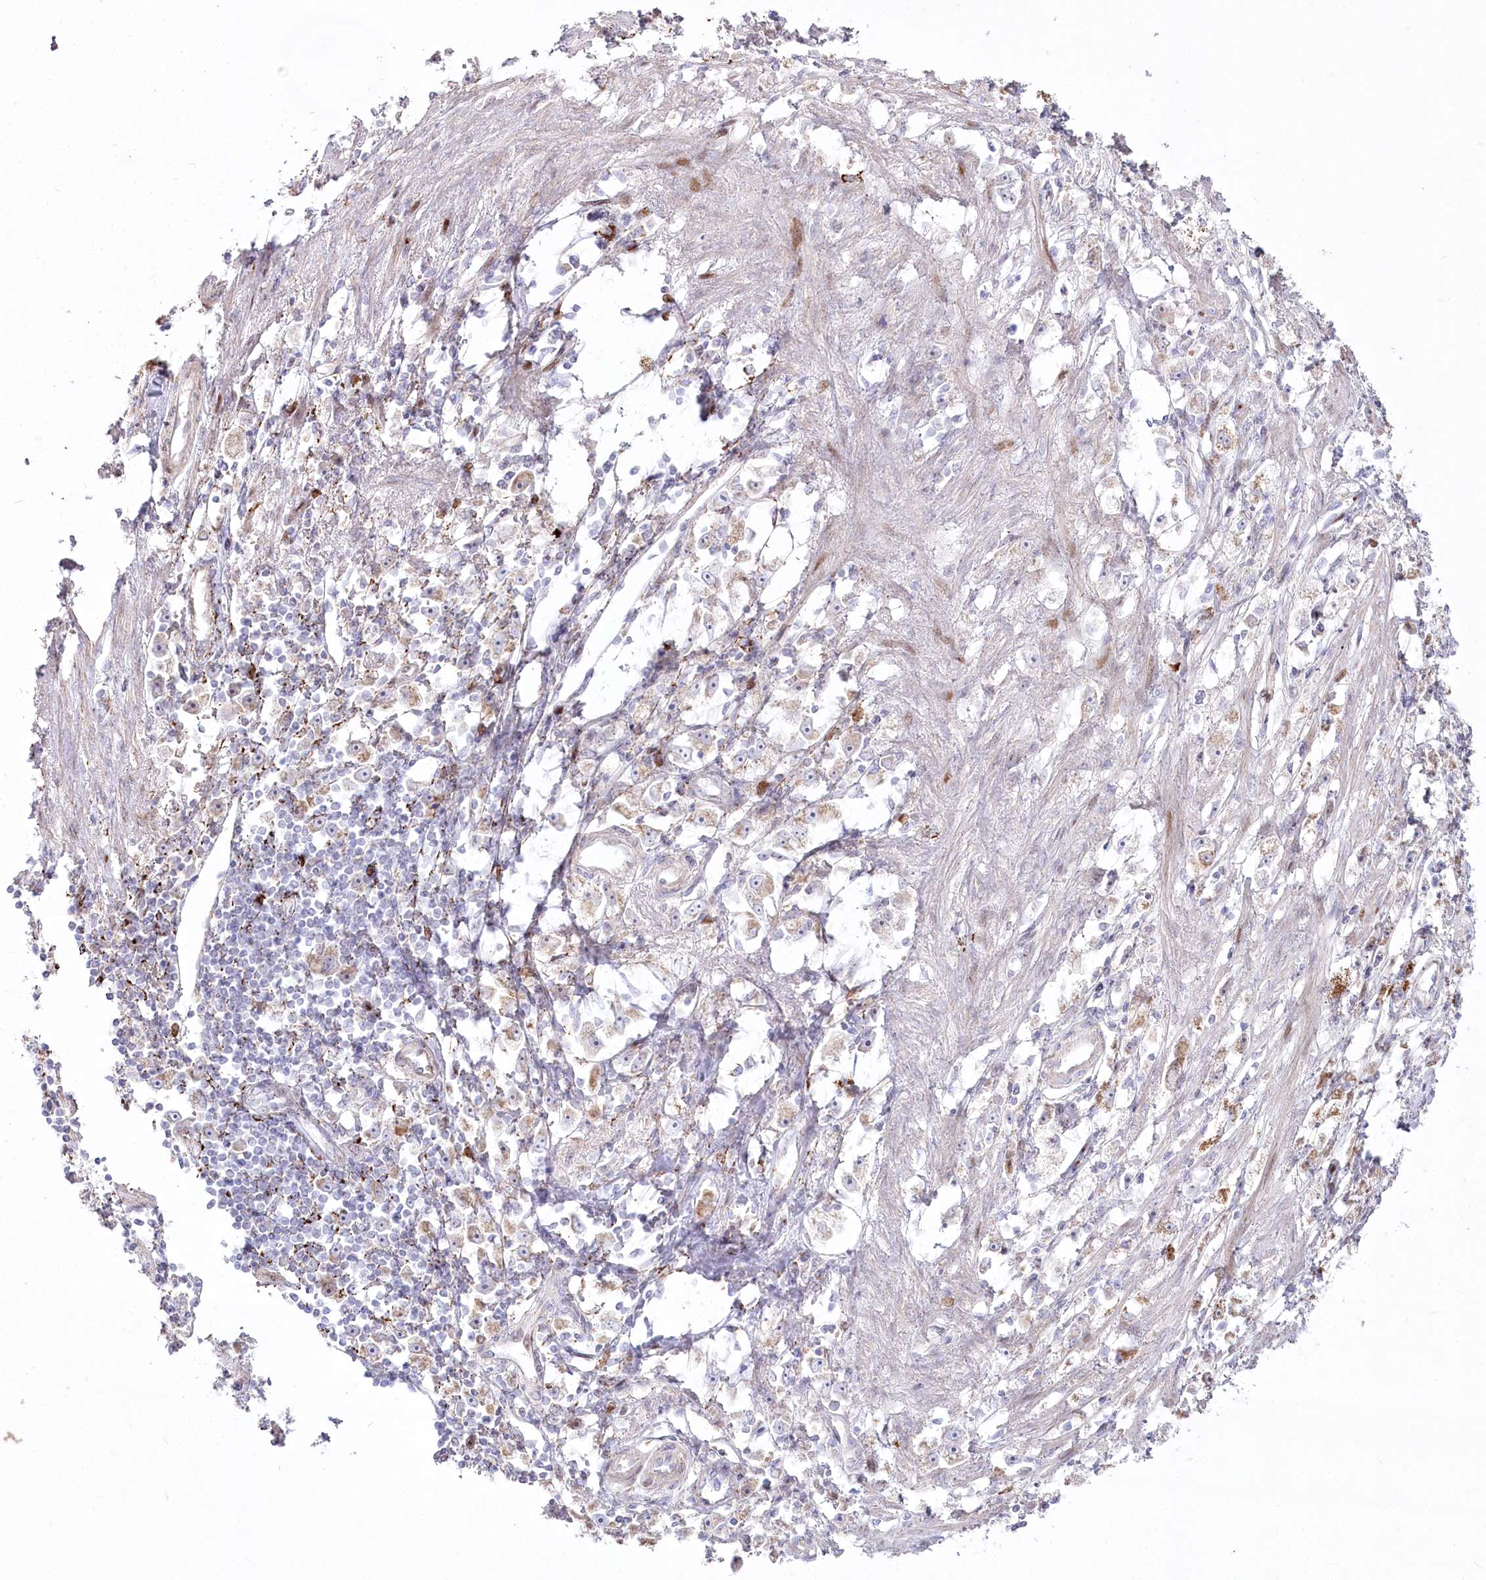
{"staining": {"intensity": "weak", "quantity": "<25%", "location": "cytoplasmic/membranous"}, "tissue": "stomach cancer", "cell_type": "Tumor cells", "image_type": "cancer", "snomed": [{"axis": "morphology", "description": "Adenocarcinoma, NOS"}, {"axis": "topography", "description": "Stomach"}], "caption": "DAB (3,3'-diaminobenzidine) immunohistochemical staining of human stomach cancer demonstrates no significant staining in tumor cells. Nuclei are stained in blue.", "gene": "CEP164", "patient": {"sex": "female", "age": 59}}